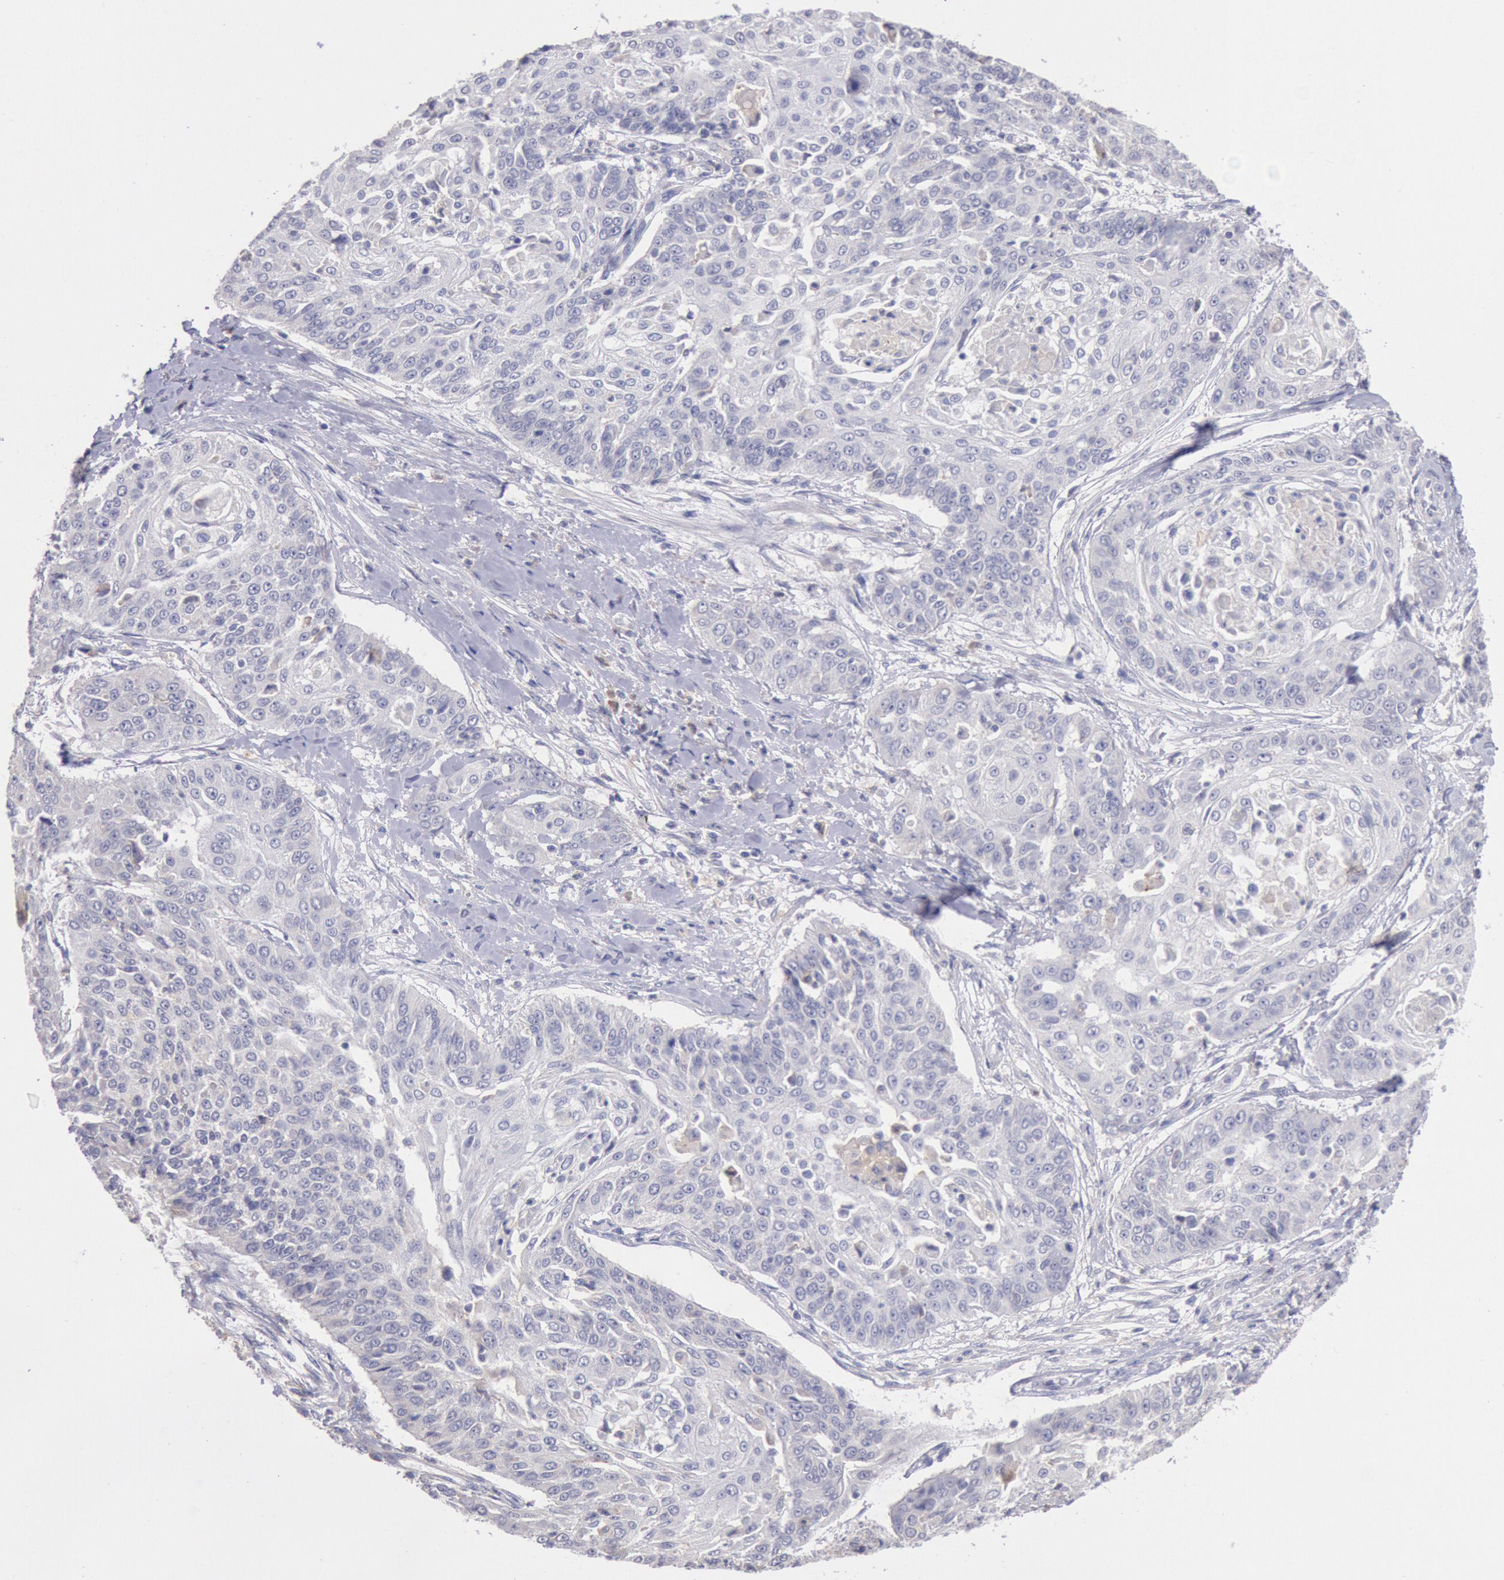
{"staining": {"intensity": "negative", "quantity": "none", "location": "none"}, "tissue": "cervical cancer", "cell_type": "Tumor cells", "image_type": "cancer", "snomed": [{"axis": "morphology", "description": "Squamous cell carcinoma, NOS"}, {"axis": "topography", "description": "Cervix"}], "caption": "Immunohistochemistry image of neoplastic tissue: cervical squamous cell carcinoma stained with DAB (3,3'-diaminobenzidine) shows no significant protein staining in tumor cells. (DAB (3,3'-diaminobenzidine) IHC, high magnification).", "gene": "GAL3ST1", "patient": {"sex": "female", "age": 64}}